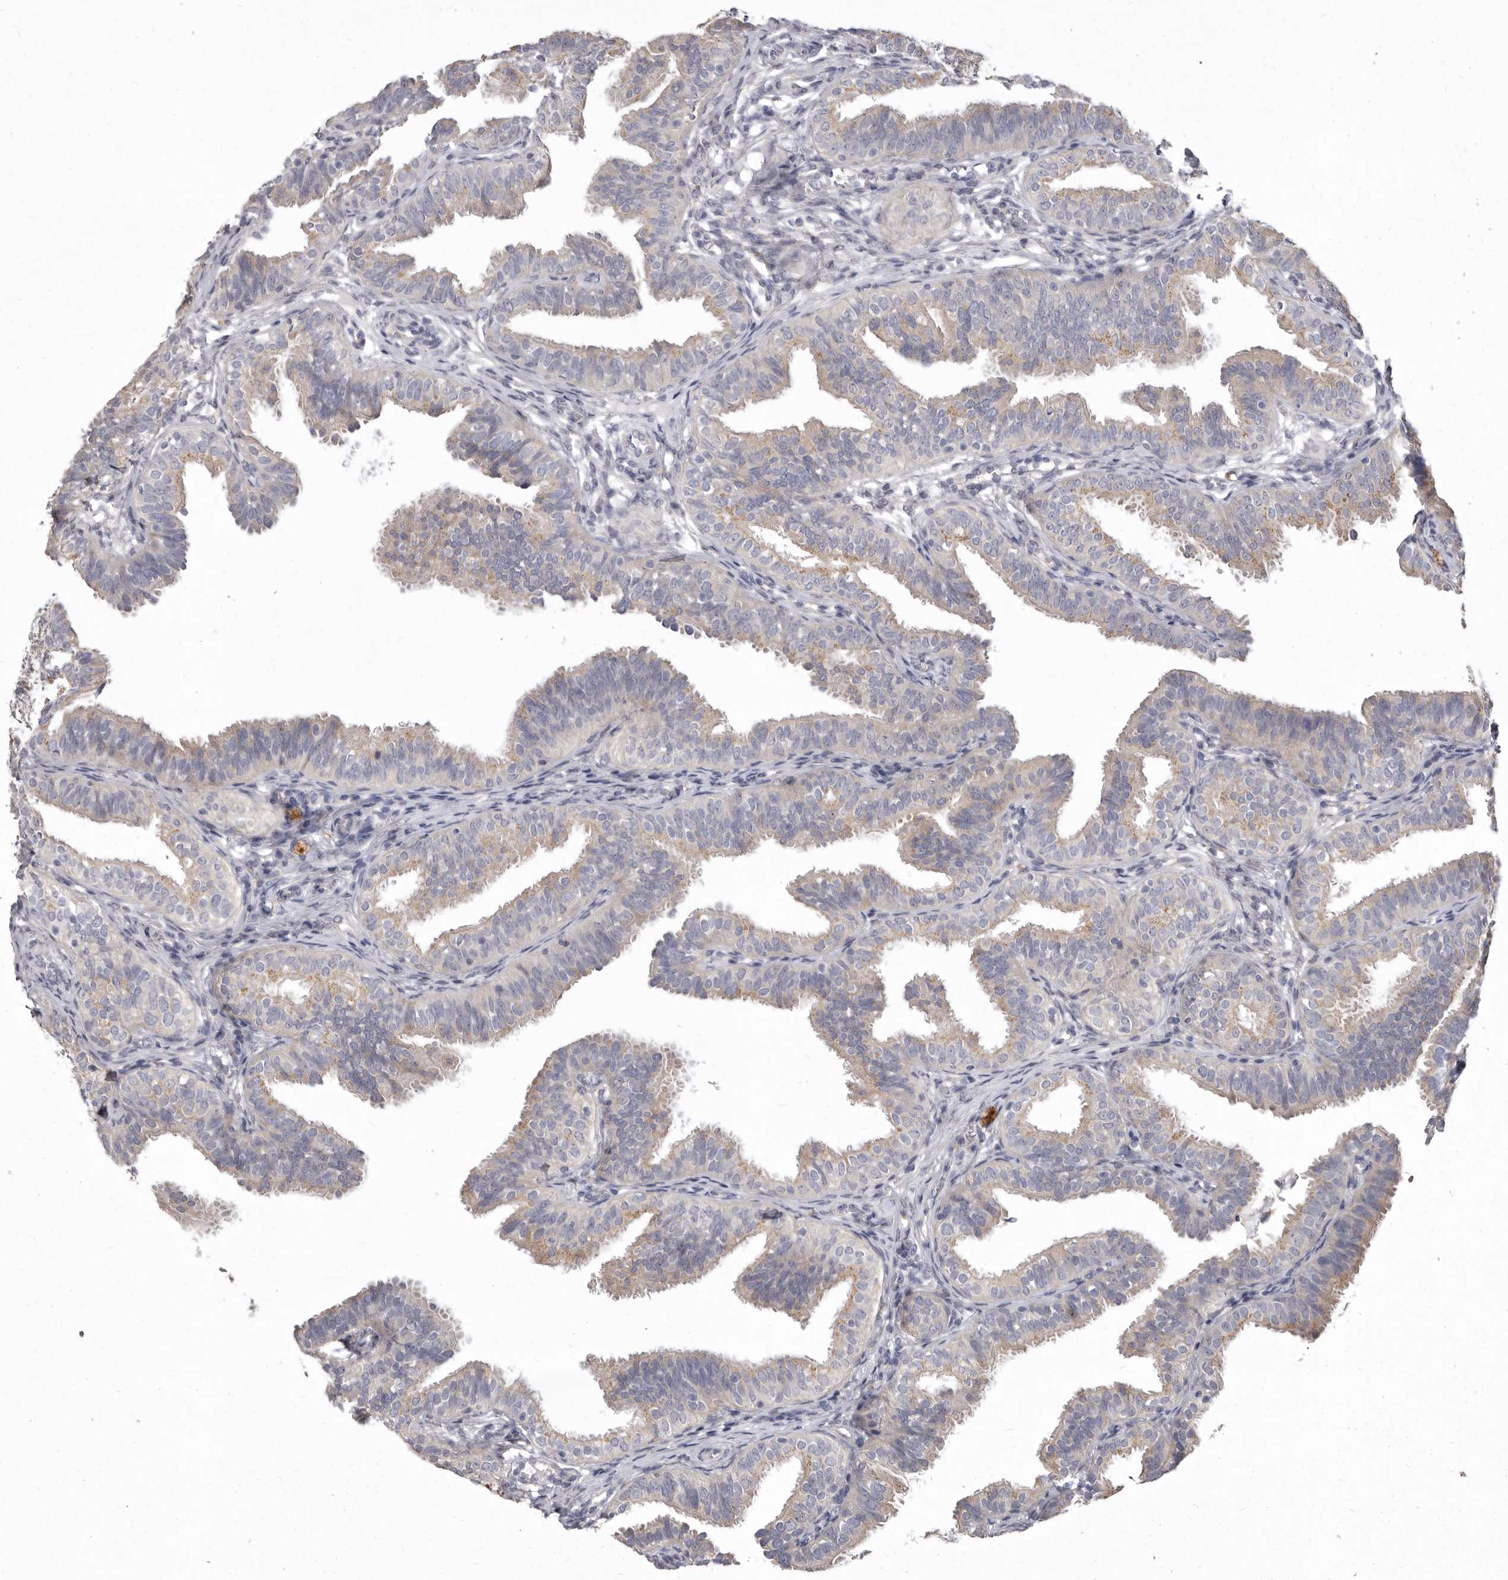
{"staining": {"intensity": "weak", "quantity": ">75%", "location": "cytoplasmic/membranous"}, "tissue": "fallopian tube", "cell_type": "Glandular cells", "image_type": "normal", "snomed": [{"axis": "morphology", "description": "Normal tissue, NOS"}, {"axis": "topography", "description": "Fallopian tube"}], "caption": "Brown immunohistochemical staining in unremarkable fallopian tube reveals weak cytoplasmic/membranous expression in approximately >75% of glandular cells.", "gene": "P2RX6", "patient": {"sex": "female", "age": 35}}